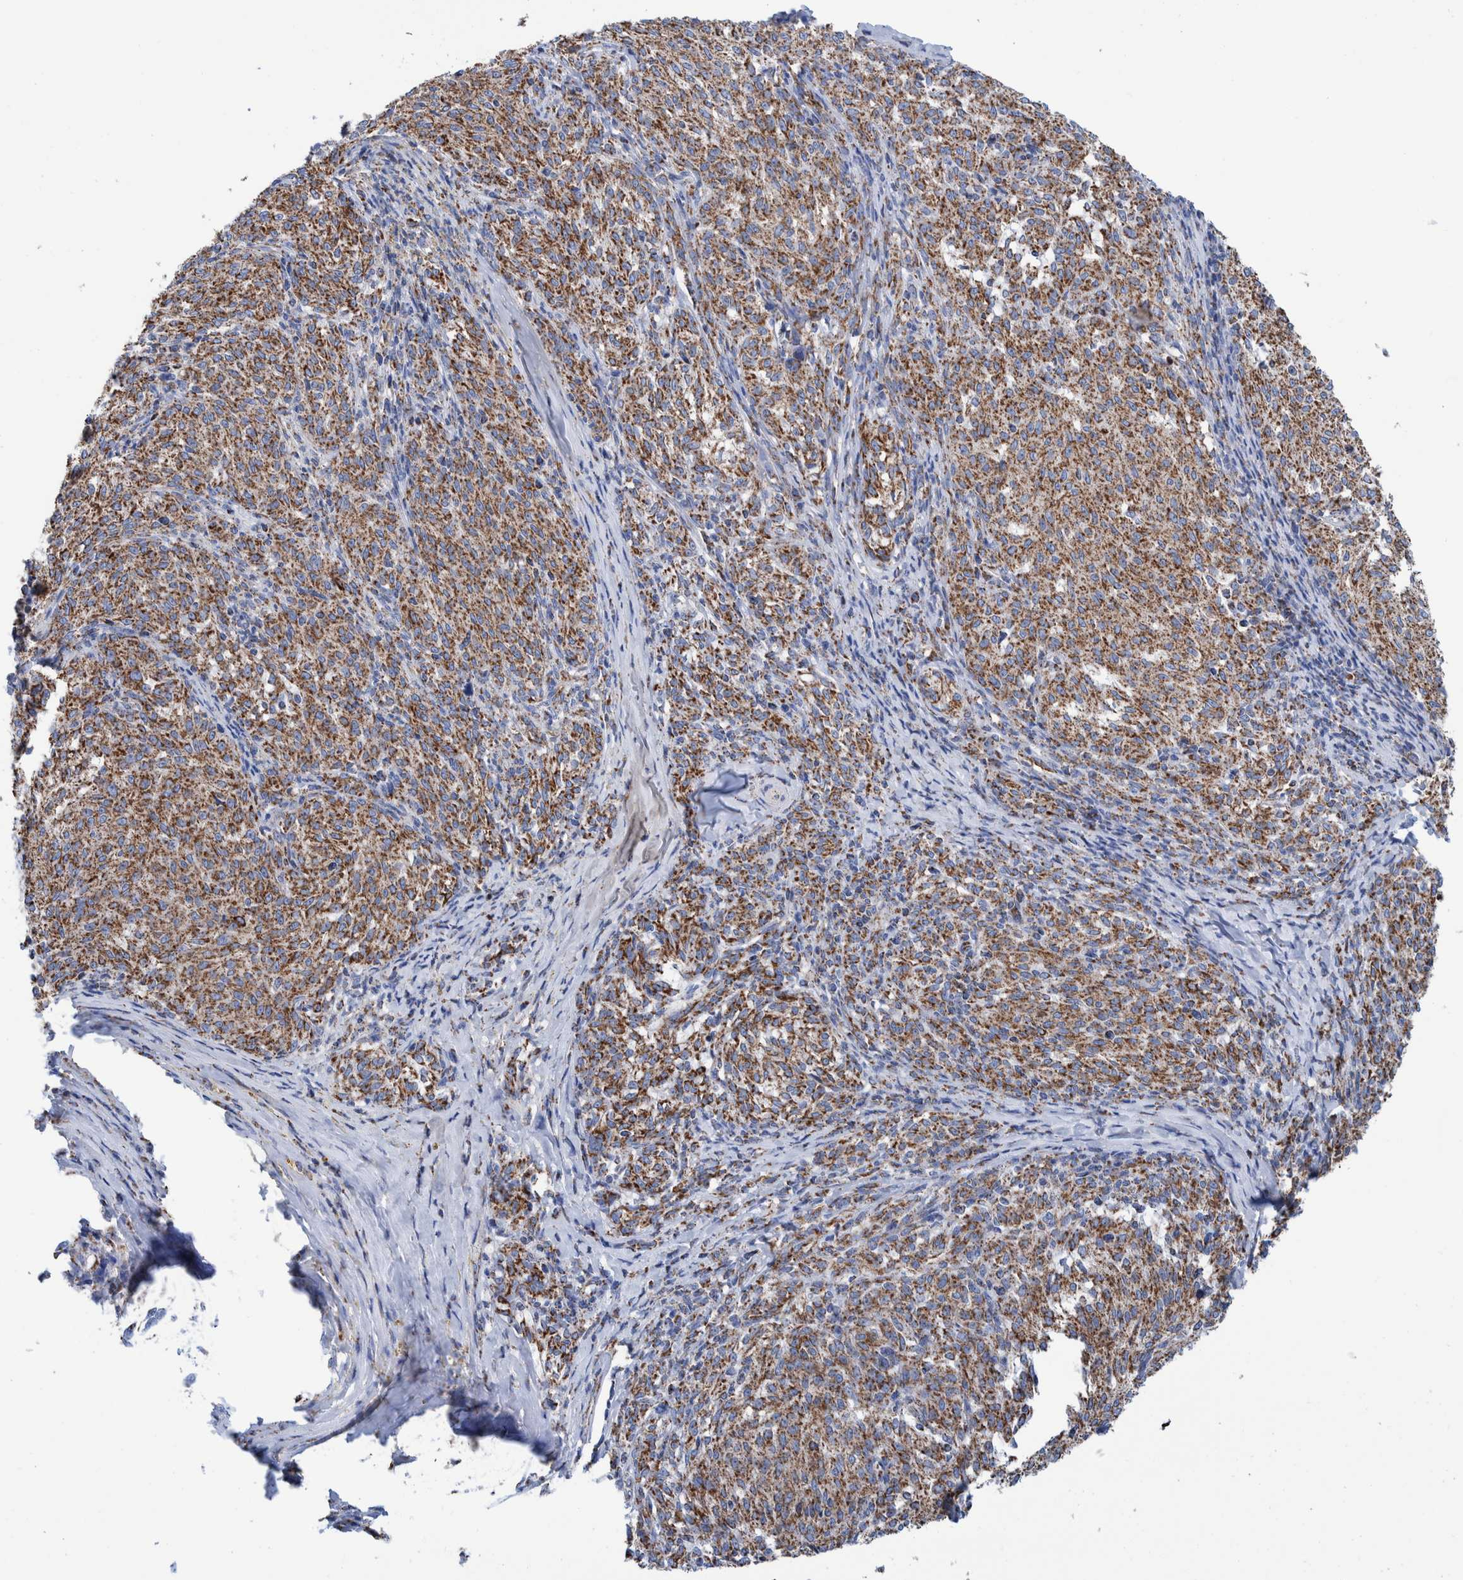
{"staining": {"intensity": "moderate", "quantity": ">75%", "location": "cytoplasmic/membranous"}, "tissue": "melanoma", "cell_type": "Tumor cells", "image_type": "cancer", "snomed": [{"axis": "morphology", "description": "Malignant melanoma, NOS"}, {"axis": "topography", "description": "Skin"}], "caption": "This is a histology image of immunohistochemistry (IHC) staining of malignant melanoma, which shows moderate positivity in the cytoplasmic/membranous of tumor cells.", "gene": "DECR1", "patient": {"sex": "female", "age": 72}}